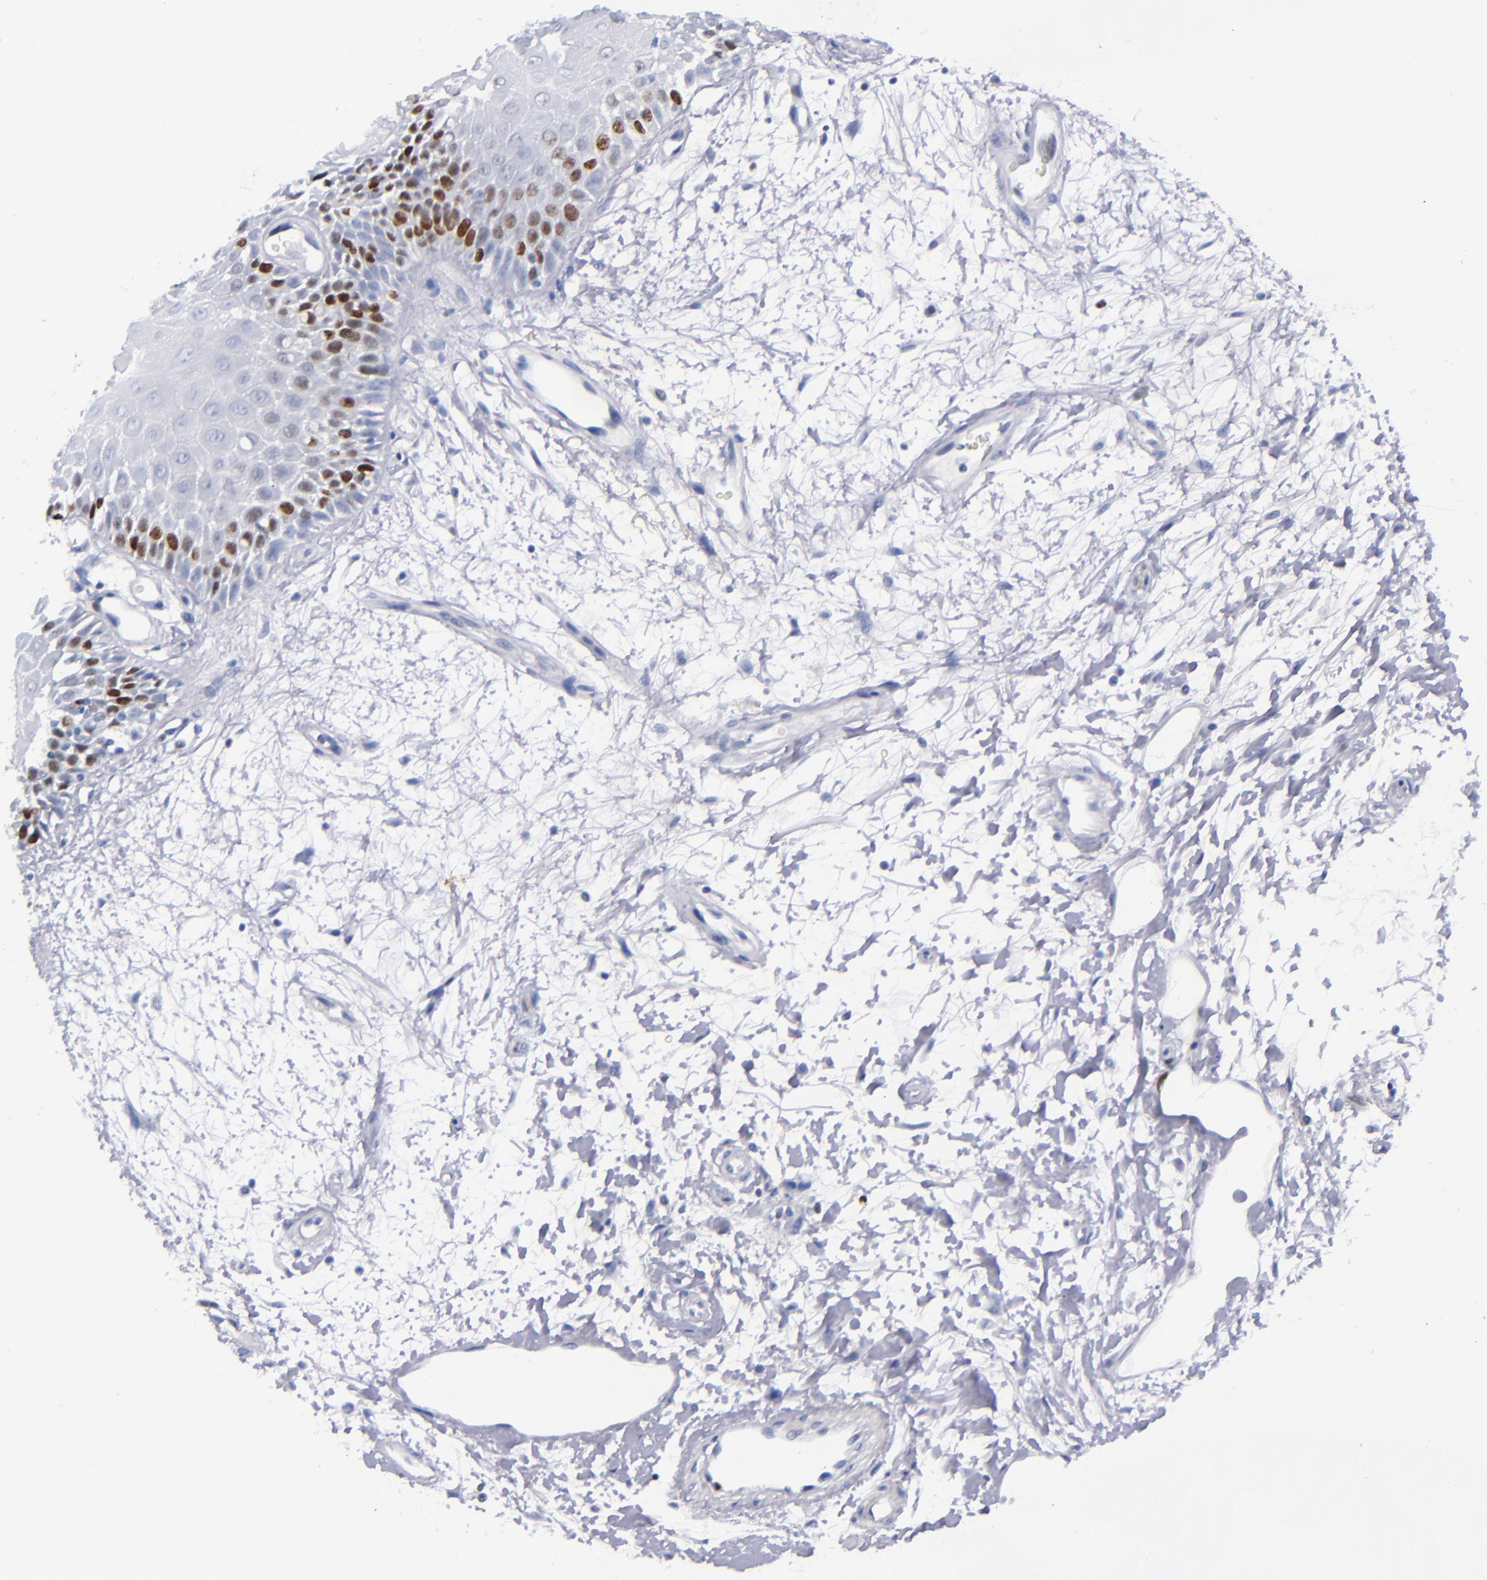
{"staining": {"intensity": "strong", "quantity": "25%-75%", "location": "nuclear"}, "tissue": "oral mucosa", "cell_type": "Squamous epithelial cells", "image_type": "normal", "snomed": [{"axis": "morphology", "description": "Normal tissue, NOS"}, {"axis": "morphology", "description": "Squamous cell carcinoma, NOS"}, {"axis": "topography", "description": "Skeletal muscle"}, {"axis": "topography", "description": "Oral tissue"}, {"axis": "topography", "description": "Head-Neck"}], "caption": "This histopathology image displays normal oral mucosa stained with immunohistochemistry (IHC) to label a protein in brown. The nuclear of squamous epithelial cells show strong positivity for the protein. Nuclei are counter-stained blue.", "gene": "MCM7", "patient": {"sex": "female", "age": 84}}